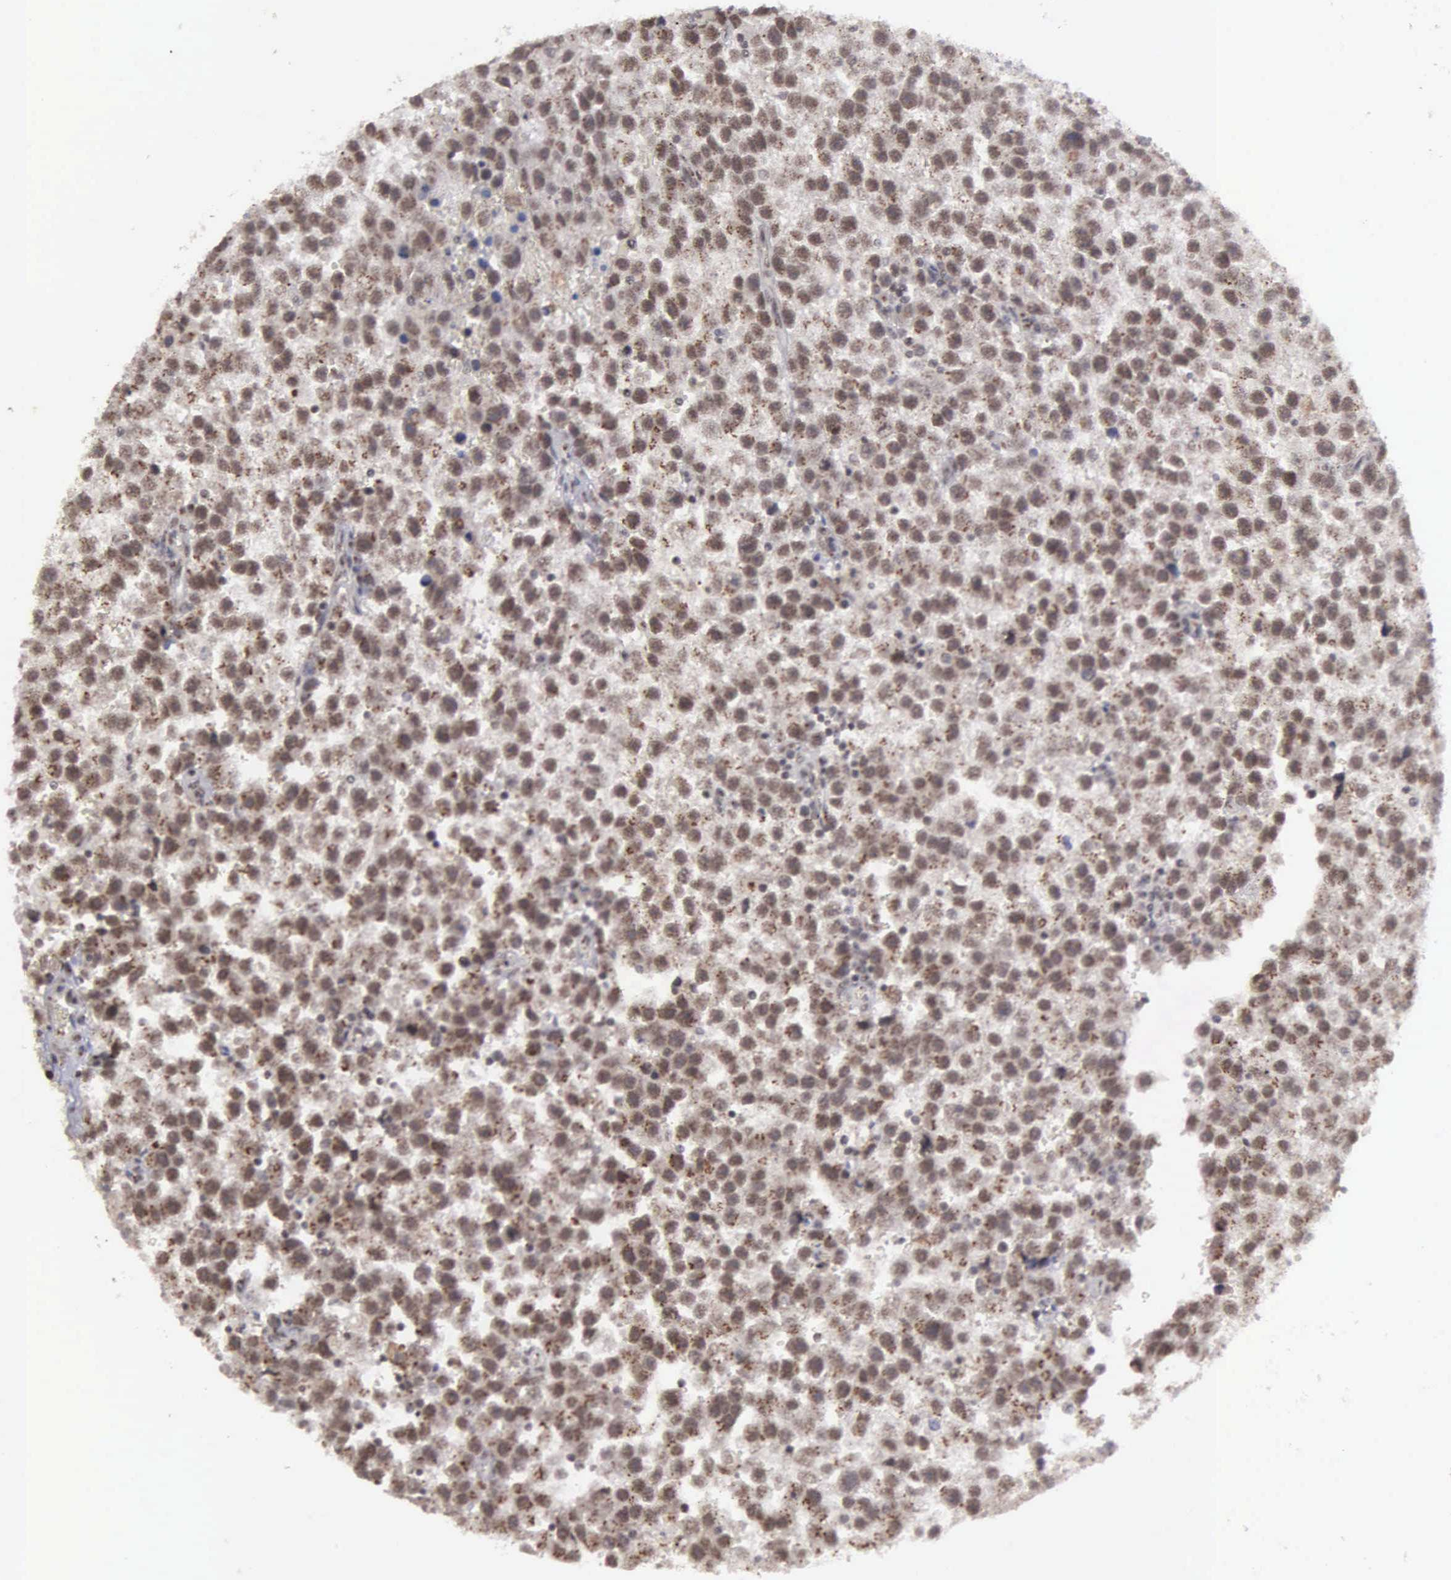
{"staining": {"intensity": "strong", "quantity": ">75%", "location": "cytoplasmic/membranous,nuclear"}, "tissue": "testis cancer", "cell_type": "Tumor cells", "image_type": "cancer", "snomed": [{"axis": "morphology", "description": "Seminoma, NOS"}, {"axis": "topography", "description": "Testis"}], "caption": "Immunohistochemical staining of seminoma (testis) displays high levels of strong cytoplasmic/membranous and nuclear staining in approximately >75% of tumor cells.", "gene": "GTF2A1", "patient": {"sex": "male", "age": 33}}